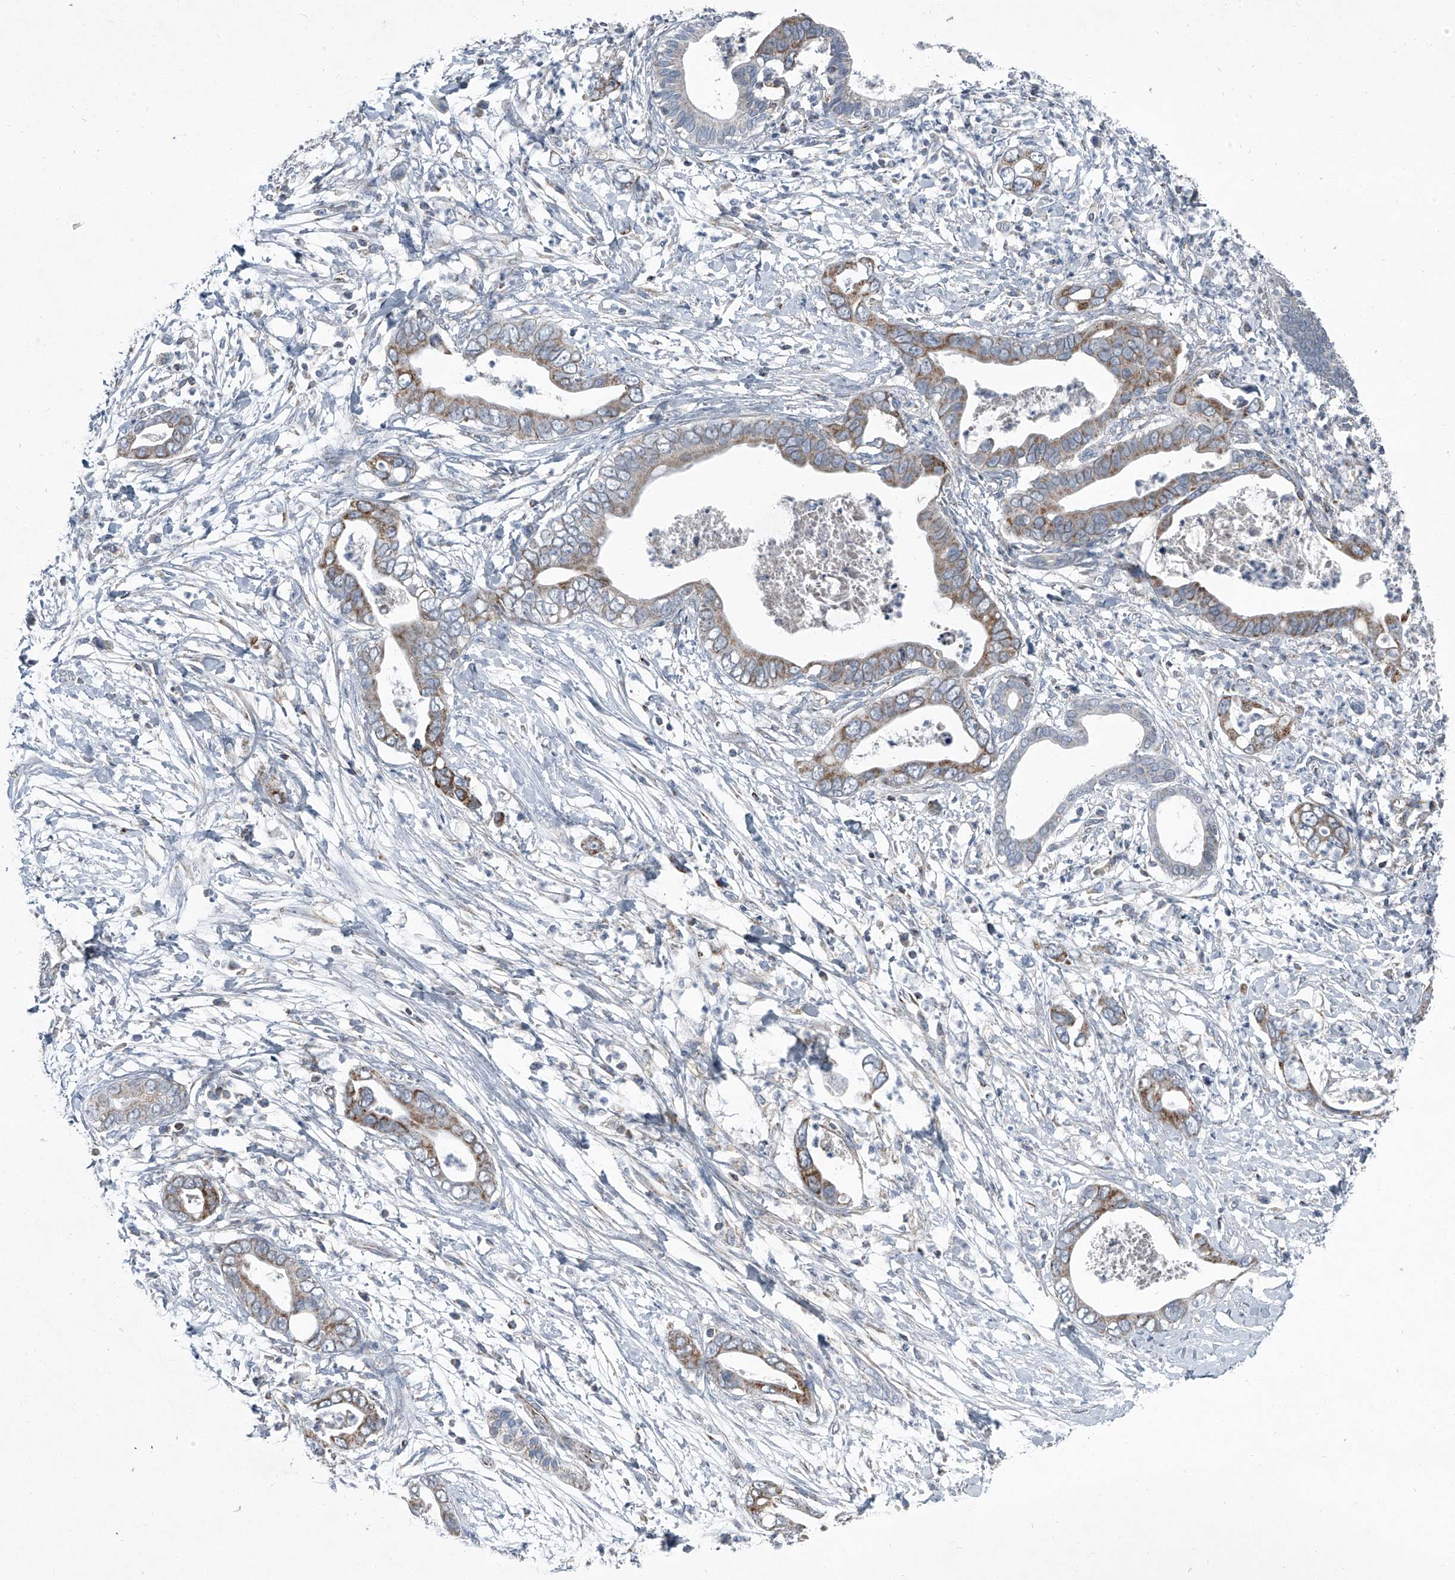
{"staining": {"intensity": "moderate", "quantity": "25%-75%", "location": "cytoplasmic/membranous"}, "tissue": "pancreatic cancer", "cell_type": "Tumor cells", "image_type": "cancer", "snomed": [{"axis": "morphology", "description": "Adenocarcinoma, NOS"}, {"axis": "topography", "description": "Pancreas"}], "caption": "Approximately 25%-75% of tumor cells in human pancreatic adenocarcinoma demonstrate moderate cytoplasmic/membranous protein positivity as visualized by brown immunohistochemical staining.", "gene": "CHRNA7", "patient": {"sex": "male", "age": 75}}